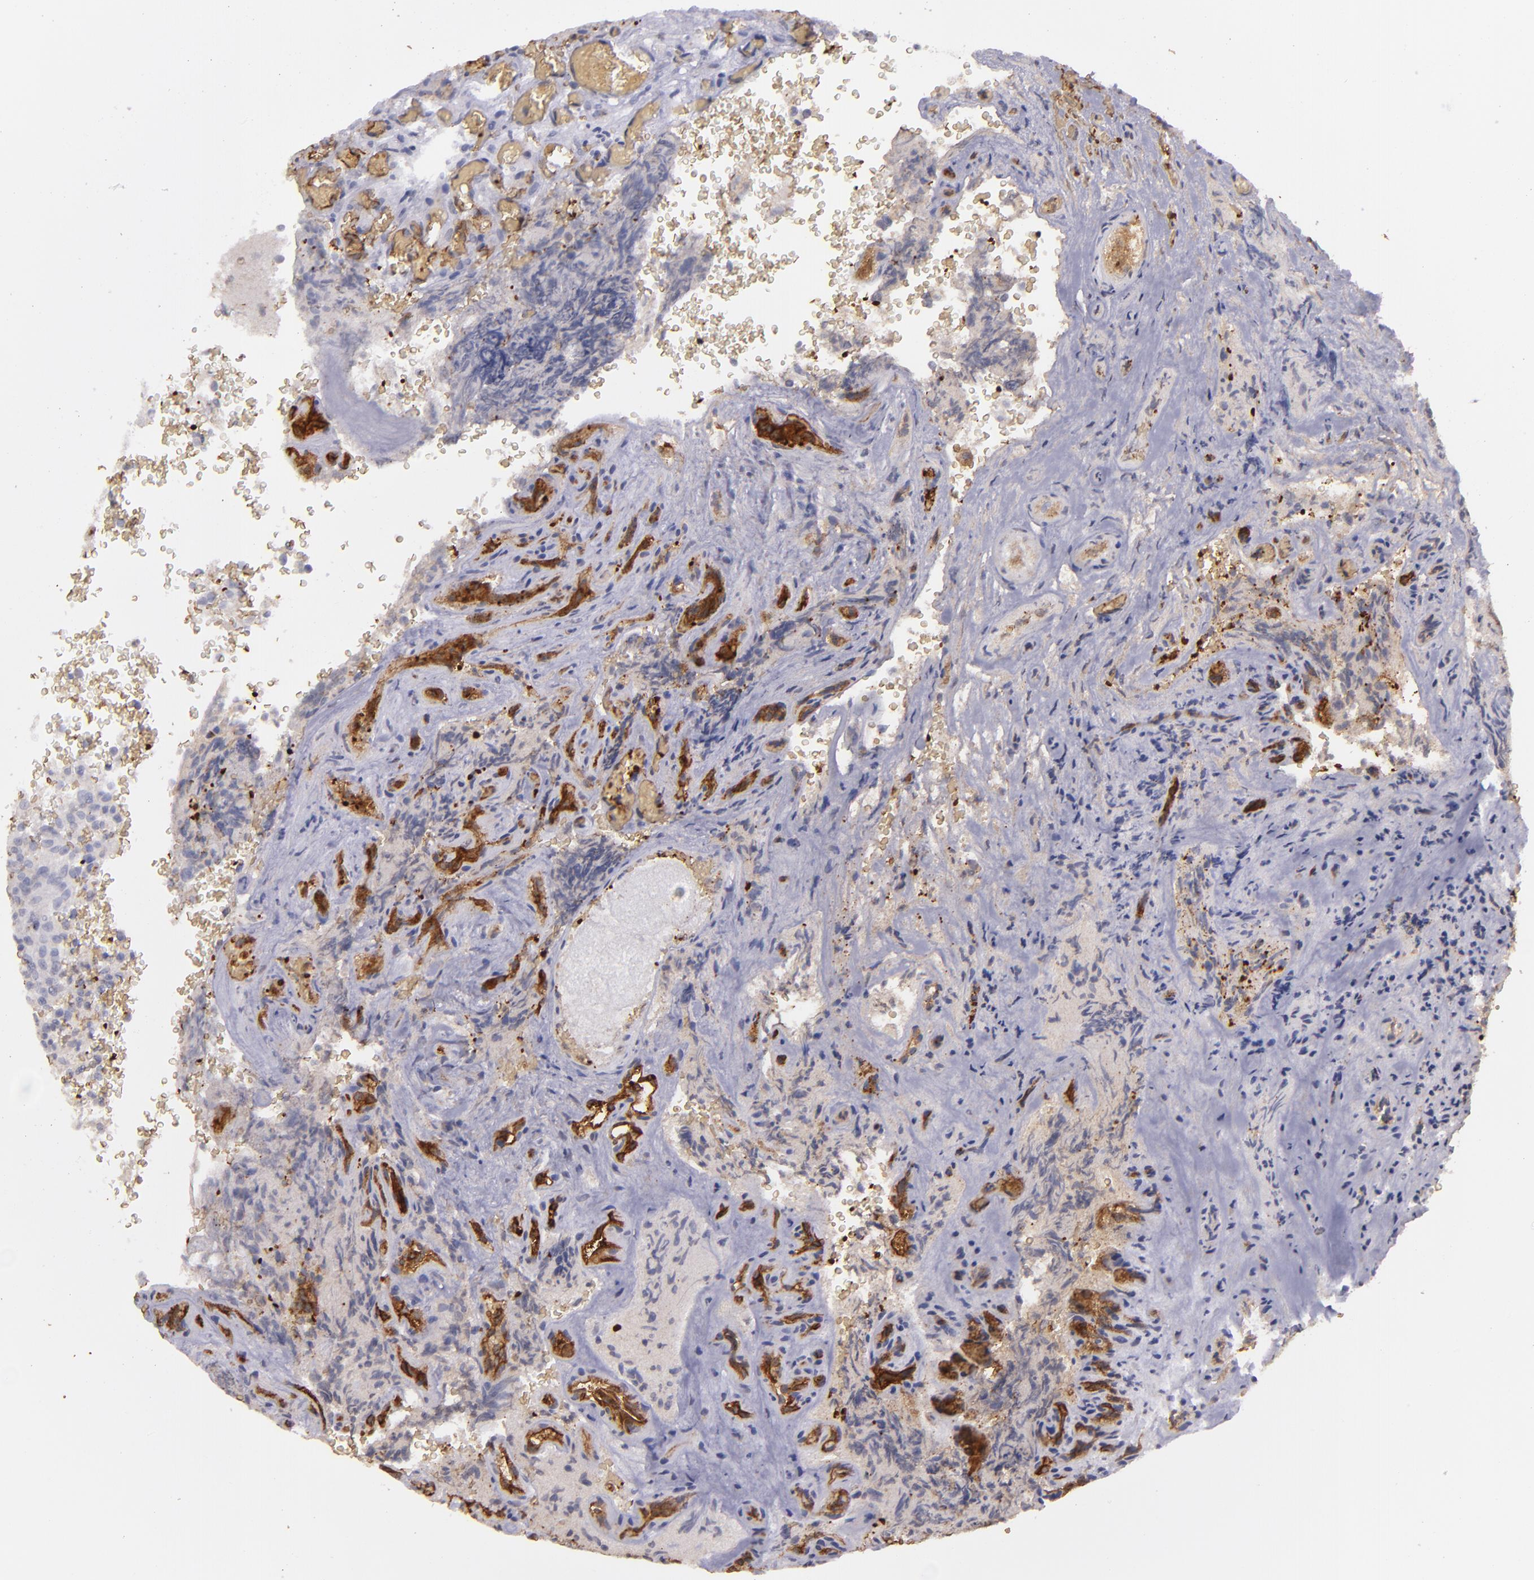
{"staining": {"intensity": "negative", "quantity": "none", "location": "none"}, "tissue": "glioma", "cell_type": "Tumor cells", "image_type": "cancer", "snomed": [{"axis": "morphology", "description": "Normal tissue, NOS"}, {"axis": "morphology", "description": "Glioma, malignant, High grade"}, {"axis": "topography", "description": "Cerebral cortex"}], "caption": "High-grade glioma (malignant) was stained to show a protein in brown. There is no significant positivity in tumor cells. (DAB (3,3'-diaminobenzidine) immunohistochemistry, high magnification).", "gene": "ACE", "patient": {"sex": "male", "age": 56}}